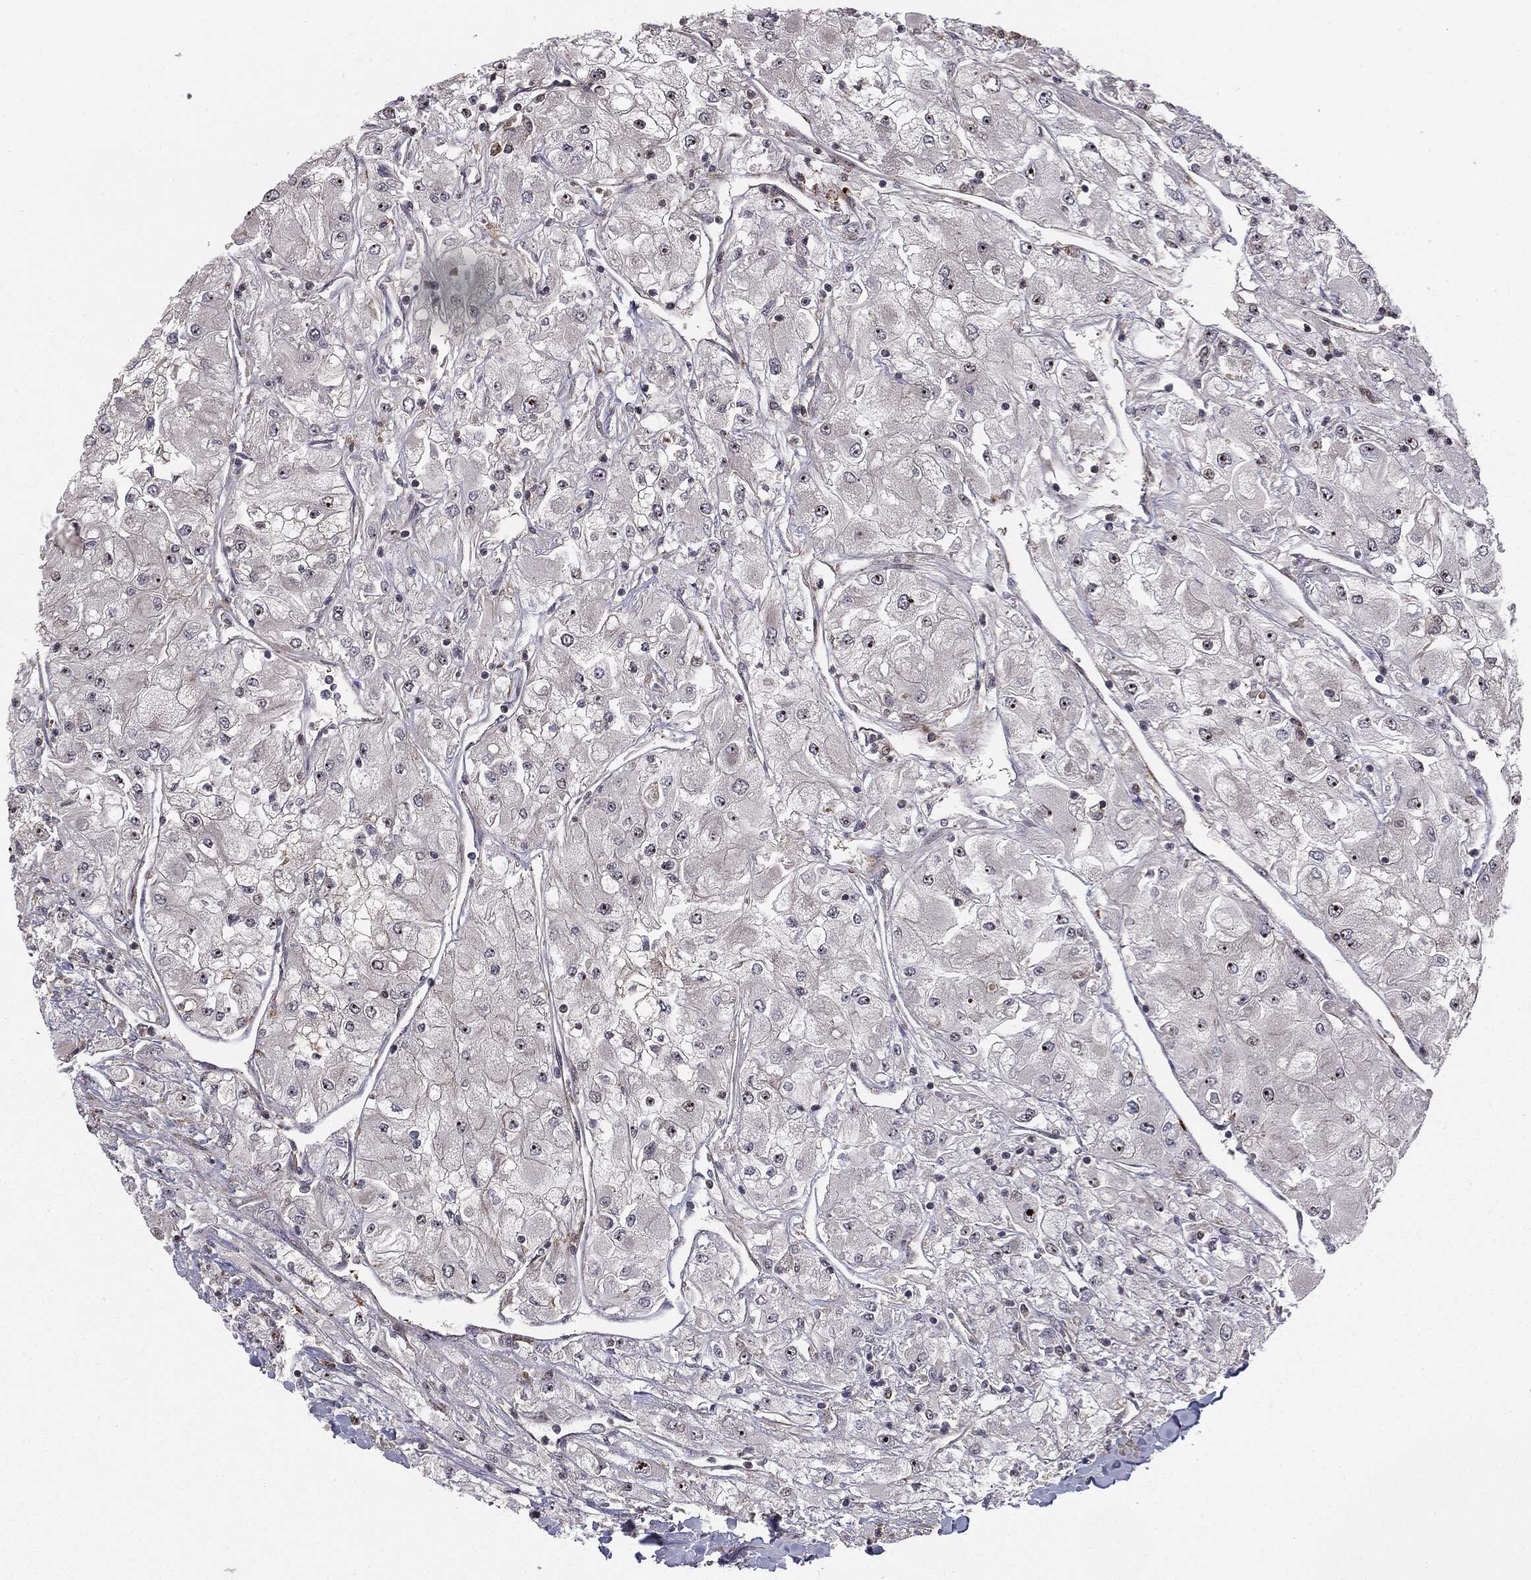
{"staining": {"intensity": "negative", "quantity": "none", "location": "none"}, "tissue": "renal cancer", "cell_type": "Tumor cells", "image_type": "cancer", "snomed": [{"axis": "morphology", "description": "Adenocarcinoma, NOS"}, {"axis": "topography", "description": "Kidney"}], "caption": "IHC micrograph of neoplastic tissue: renal cancer (adenocarcinoma) stained with DAB (3,3'-diaminobenzidine) exhibits no significant protein staining in tumor cells. The staining is performed using DAB brown chromogen with nuclei counter-stained in using hematoxylin.", "gene": "PTEN", "patient": {"sex": "male", "age": 80}}